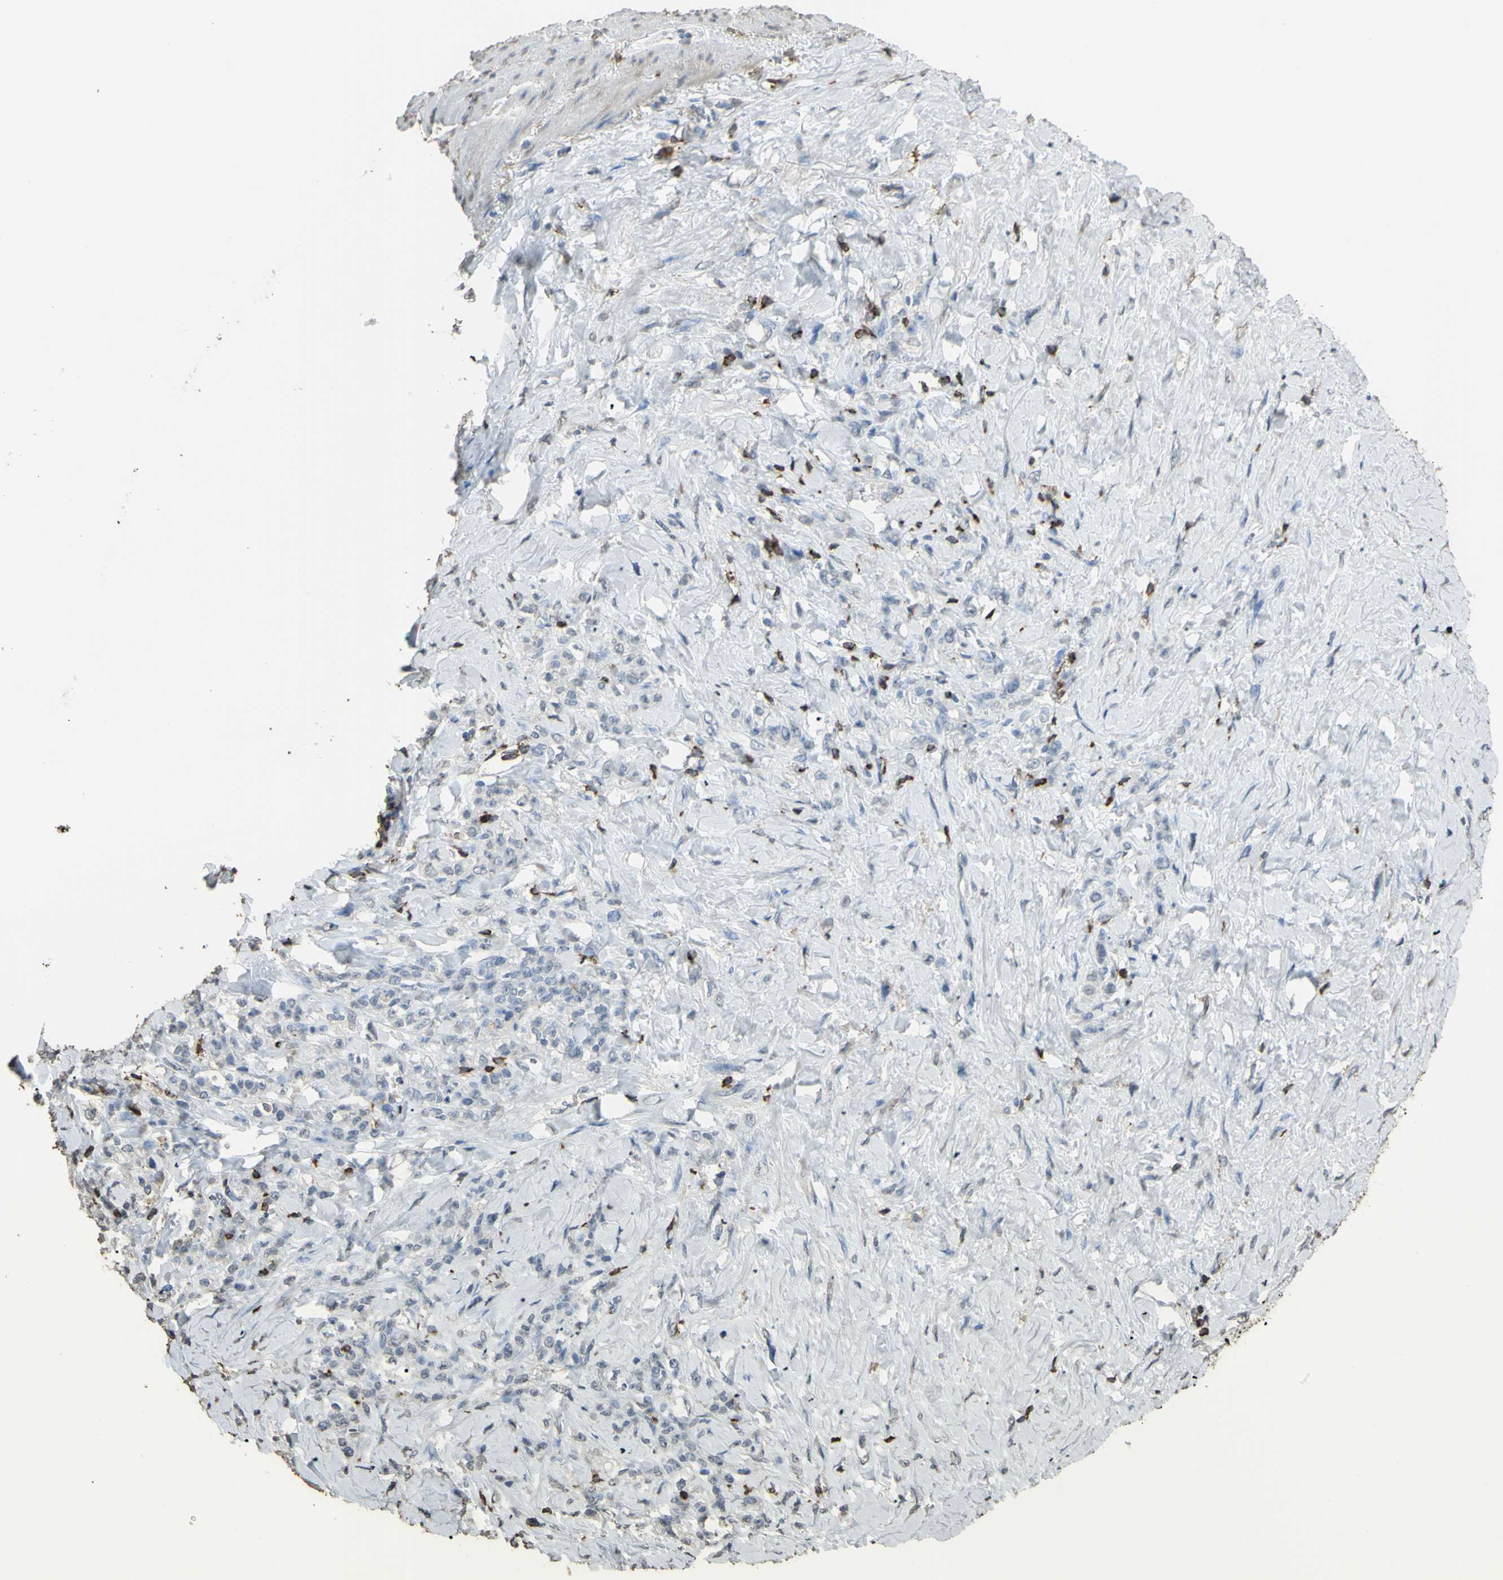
{"staining": {"intensity": "negative", "quantity": "none", "location": "none"}, "tissue": "stomach cancer", "cell_type": "Tumor cells", "image_type": "cancer", "snomed": [{"axis": "morphology", "description": "Adenocarcinoma, NOS"}, {"axis": "topography", "description": "Stomach"}], "caption": "Photomicrograph shows no protein expression in tumor cells of stomach adenocarcinoma tissue. (Brightfield microscopy of DAB (3,3'-diaminobenzidine) immunohistochemistry at high magnification).", "gene": "PSTPIP1", "patient": {"sex": "male", "age": 82}}